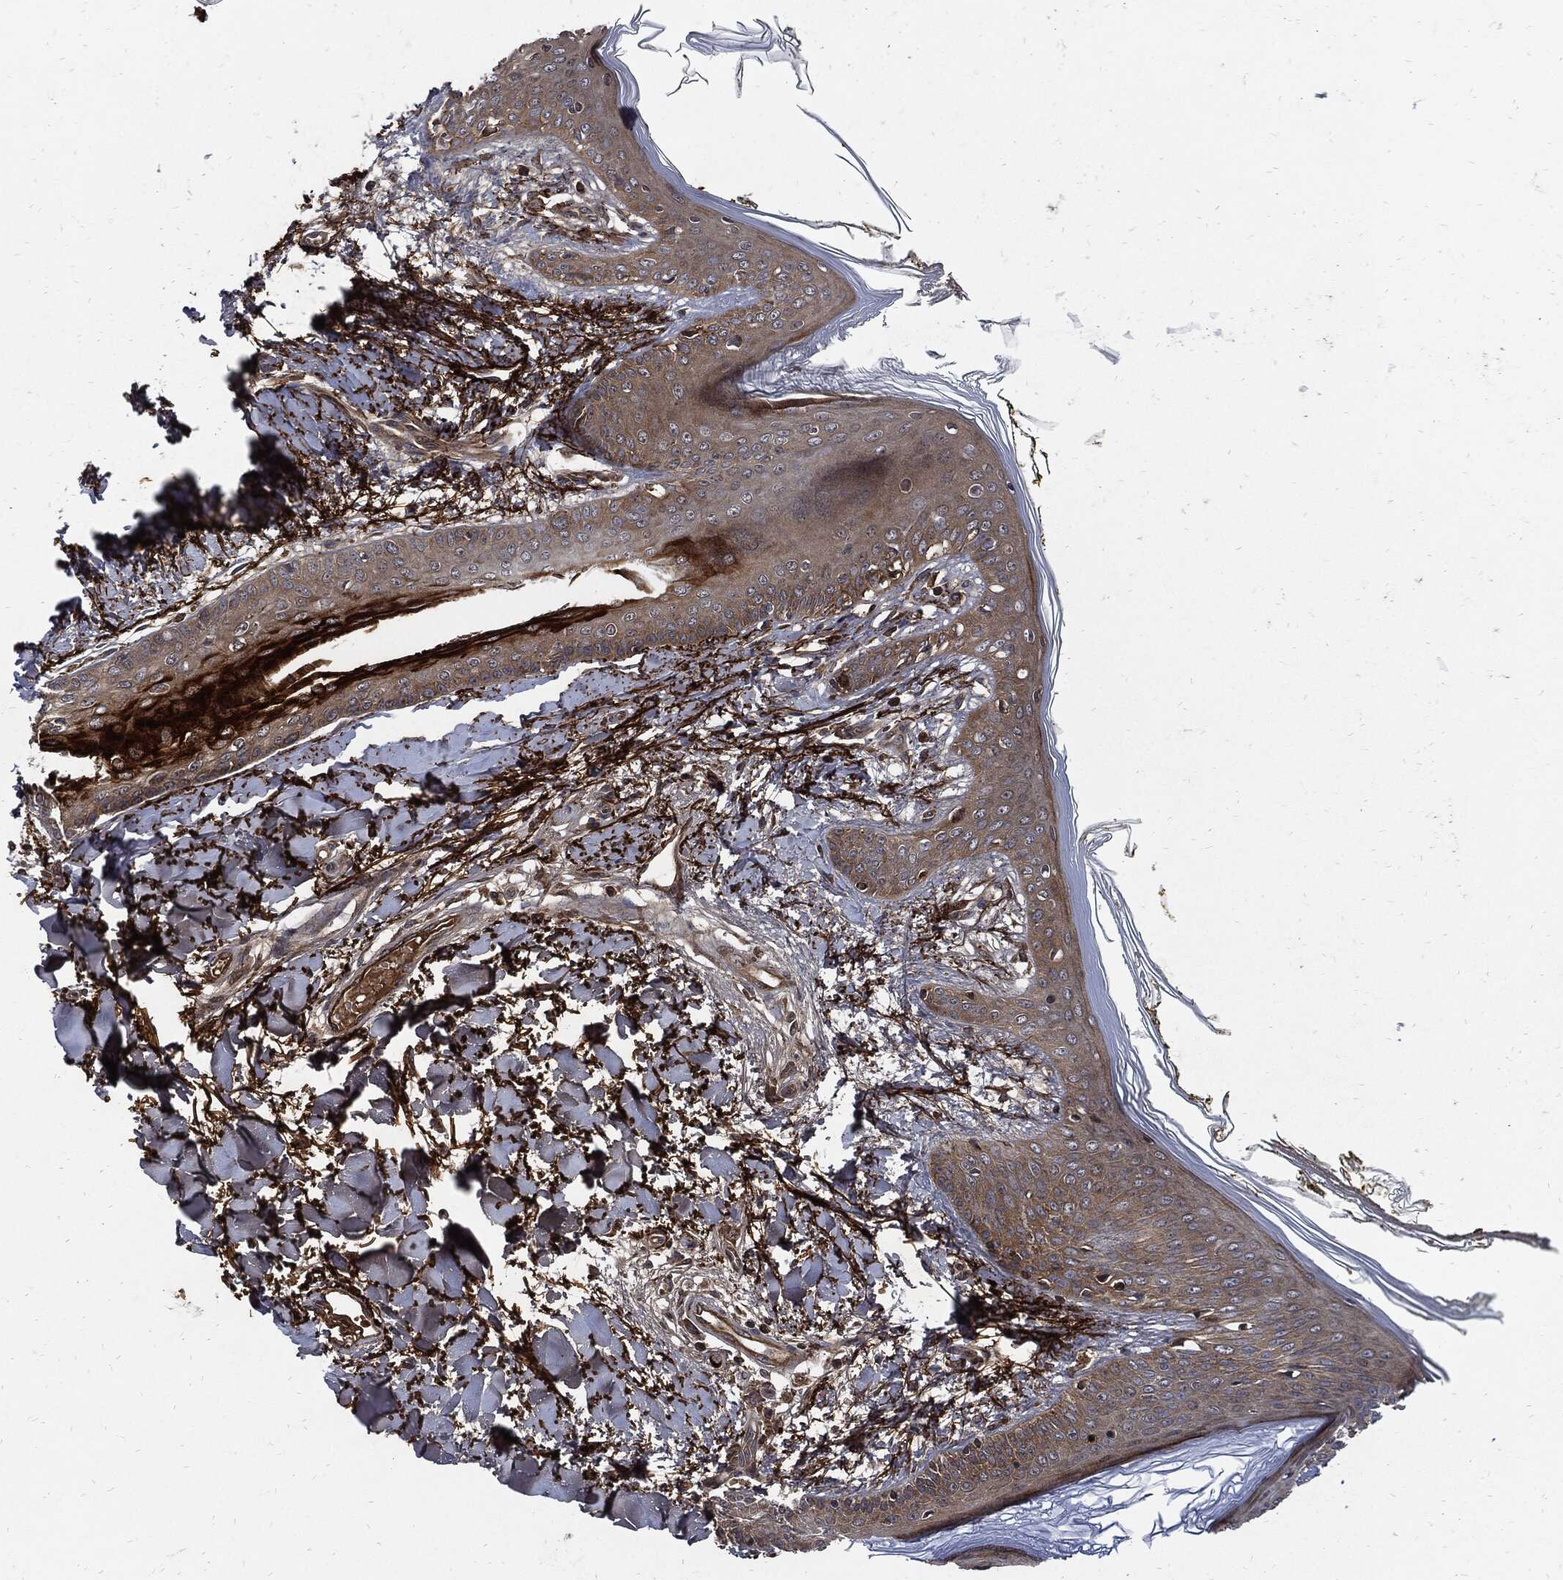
{"staining": {"intensity": "strong", "quantity": ">75%", "location": "cytoplasmic/membranous"}, "tissue": "skin", "cell_type": "Fibroblasts", "image_type": "normal", "snomed": [{"axis": "morphology", "description": "Normal tissue, NOS"}, {"axis": "morphology", "description": "Malignant melanoma, NOS"}, {"axis": "topography", "description": "Skin"}], "caption": "Approximately >75% of fibroblasts in benign human skin display strong cytoplasmic/membranous protein positivity as visualized by brown immunohistochemical staining.", "gene": "CLU", "patient": {"sex": "female", "age": 34}}